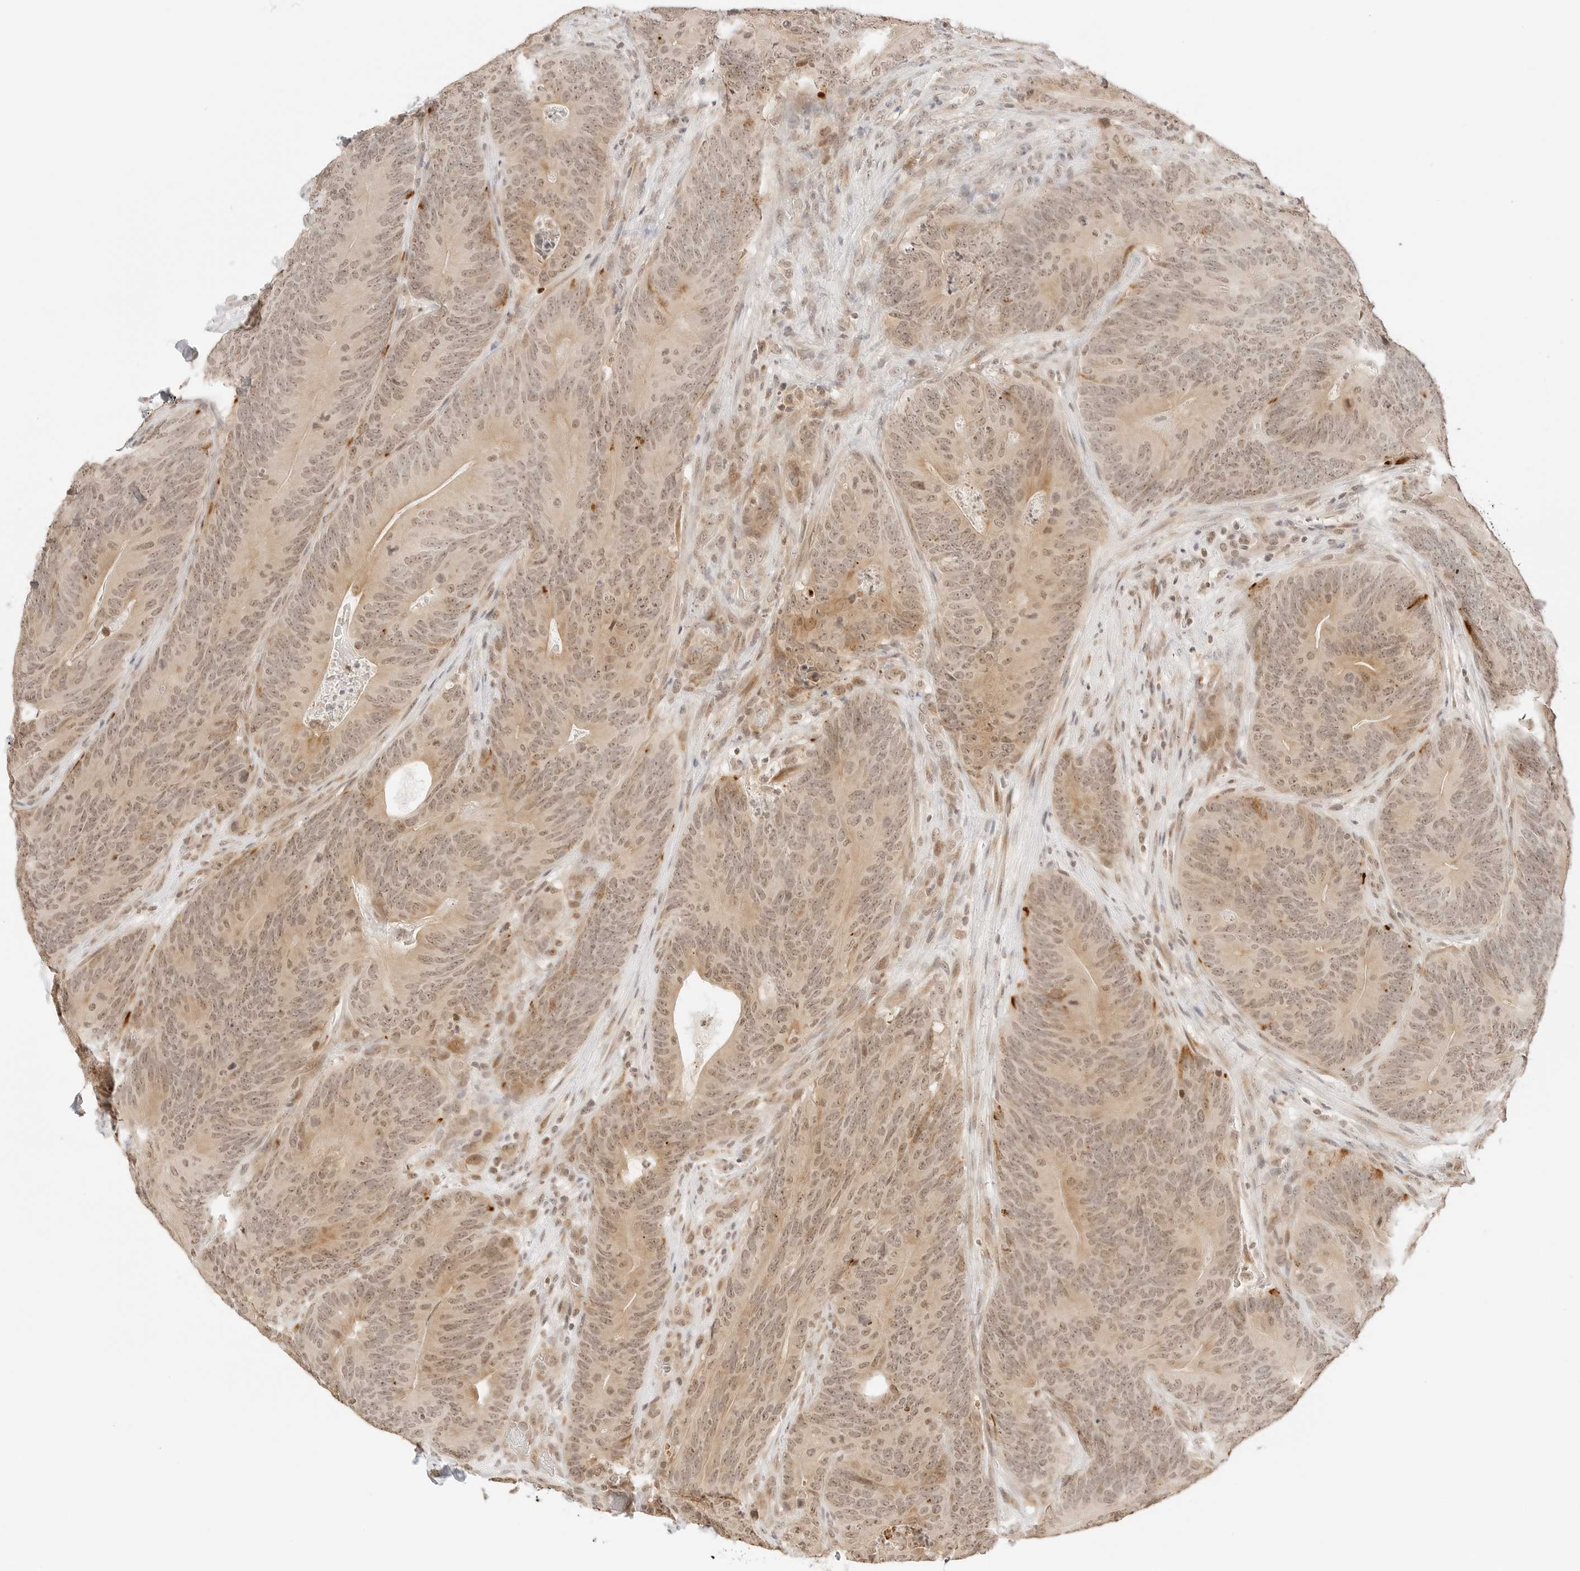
{"staining": {"intensity": "moderate", "quantity": ">75%", "location": "cytoplasmic/membranous,nuclear"}, "tissue": "colorectal cancer", "cell_type": "Tumor cells", "image_type": "cancer", "snomed": [{"axis": "morphology", "description": "Normal tissue, NOS"}, {"axis": "topography", "description": "Colon"}], "caption": "Protein staining exhibits moderate cytoplasmic/membranous and nuclear positivity in approximately >75% of tumor cells in colorectal cancer.", "gene": "SEPTIN4", "patient": {"sex": "female", "age": 82}}